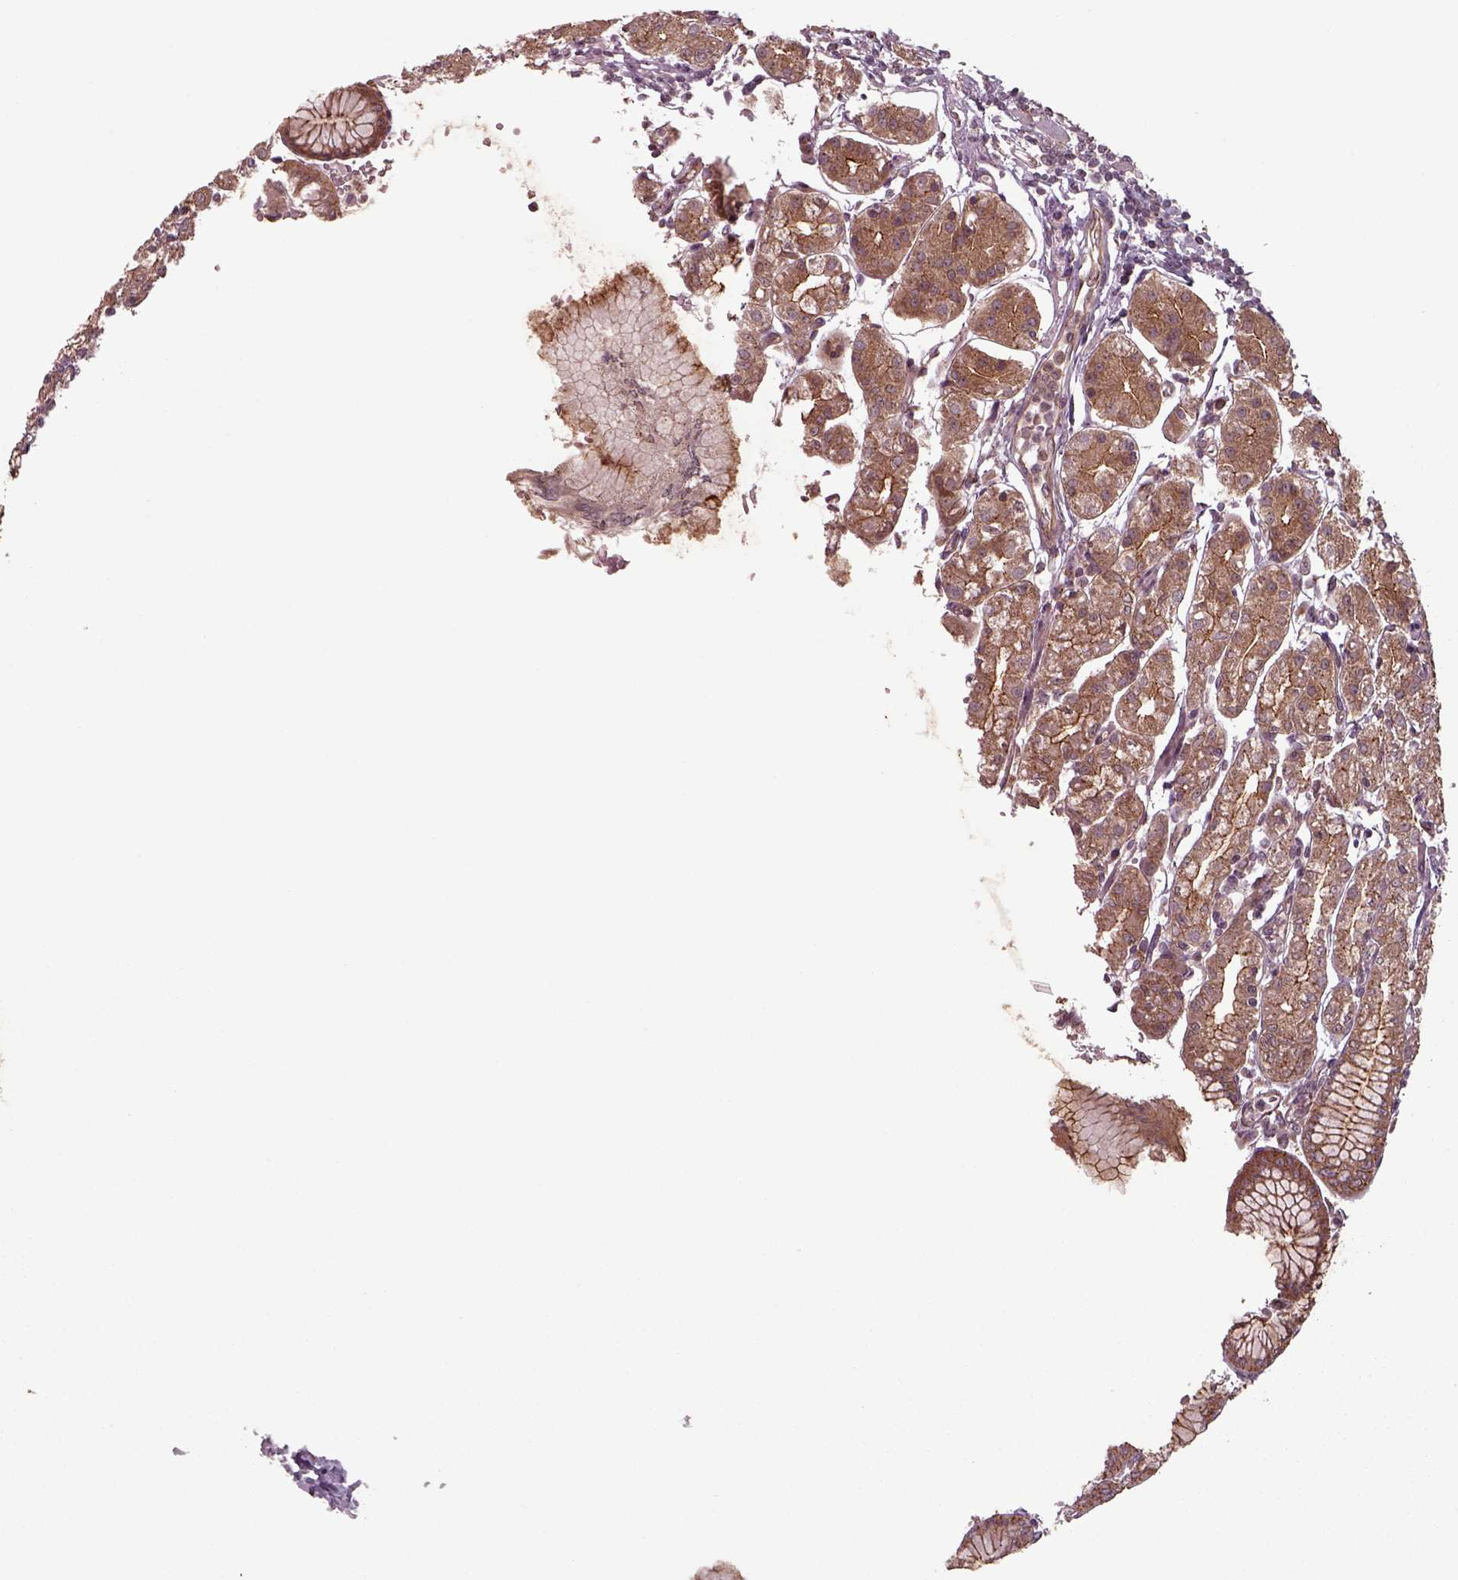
{"staining": {"intensity": "moderate", "quantity": ">75%", "location": "cytoplasmic/membranous"}, "tissue": "stomach", "cell_type": "Glandular cells", "image_type": "normal", "snomed": [{"axis": "morphology", "description": "Normal tissue, NOS"}, {"axis": "topography", "description": "Skeletal muscle"}, {"axis": "topography", "description": "Stomach"}], "caption": "Moderate cytoplasmic/membranous expression is seen in about >75% of glandular cells in unremarkable stomach. Using DAB (3,3'-diaminobenzidine) (brown) and hematoxylin (blue) stains, captured at high magnification using brightfield microscopy.", "gene": "CHMP3", "patient": {"sex": "female", "age": 57}}